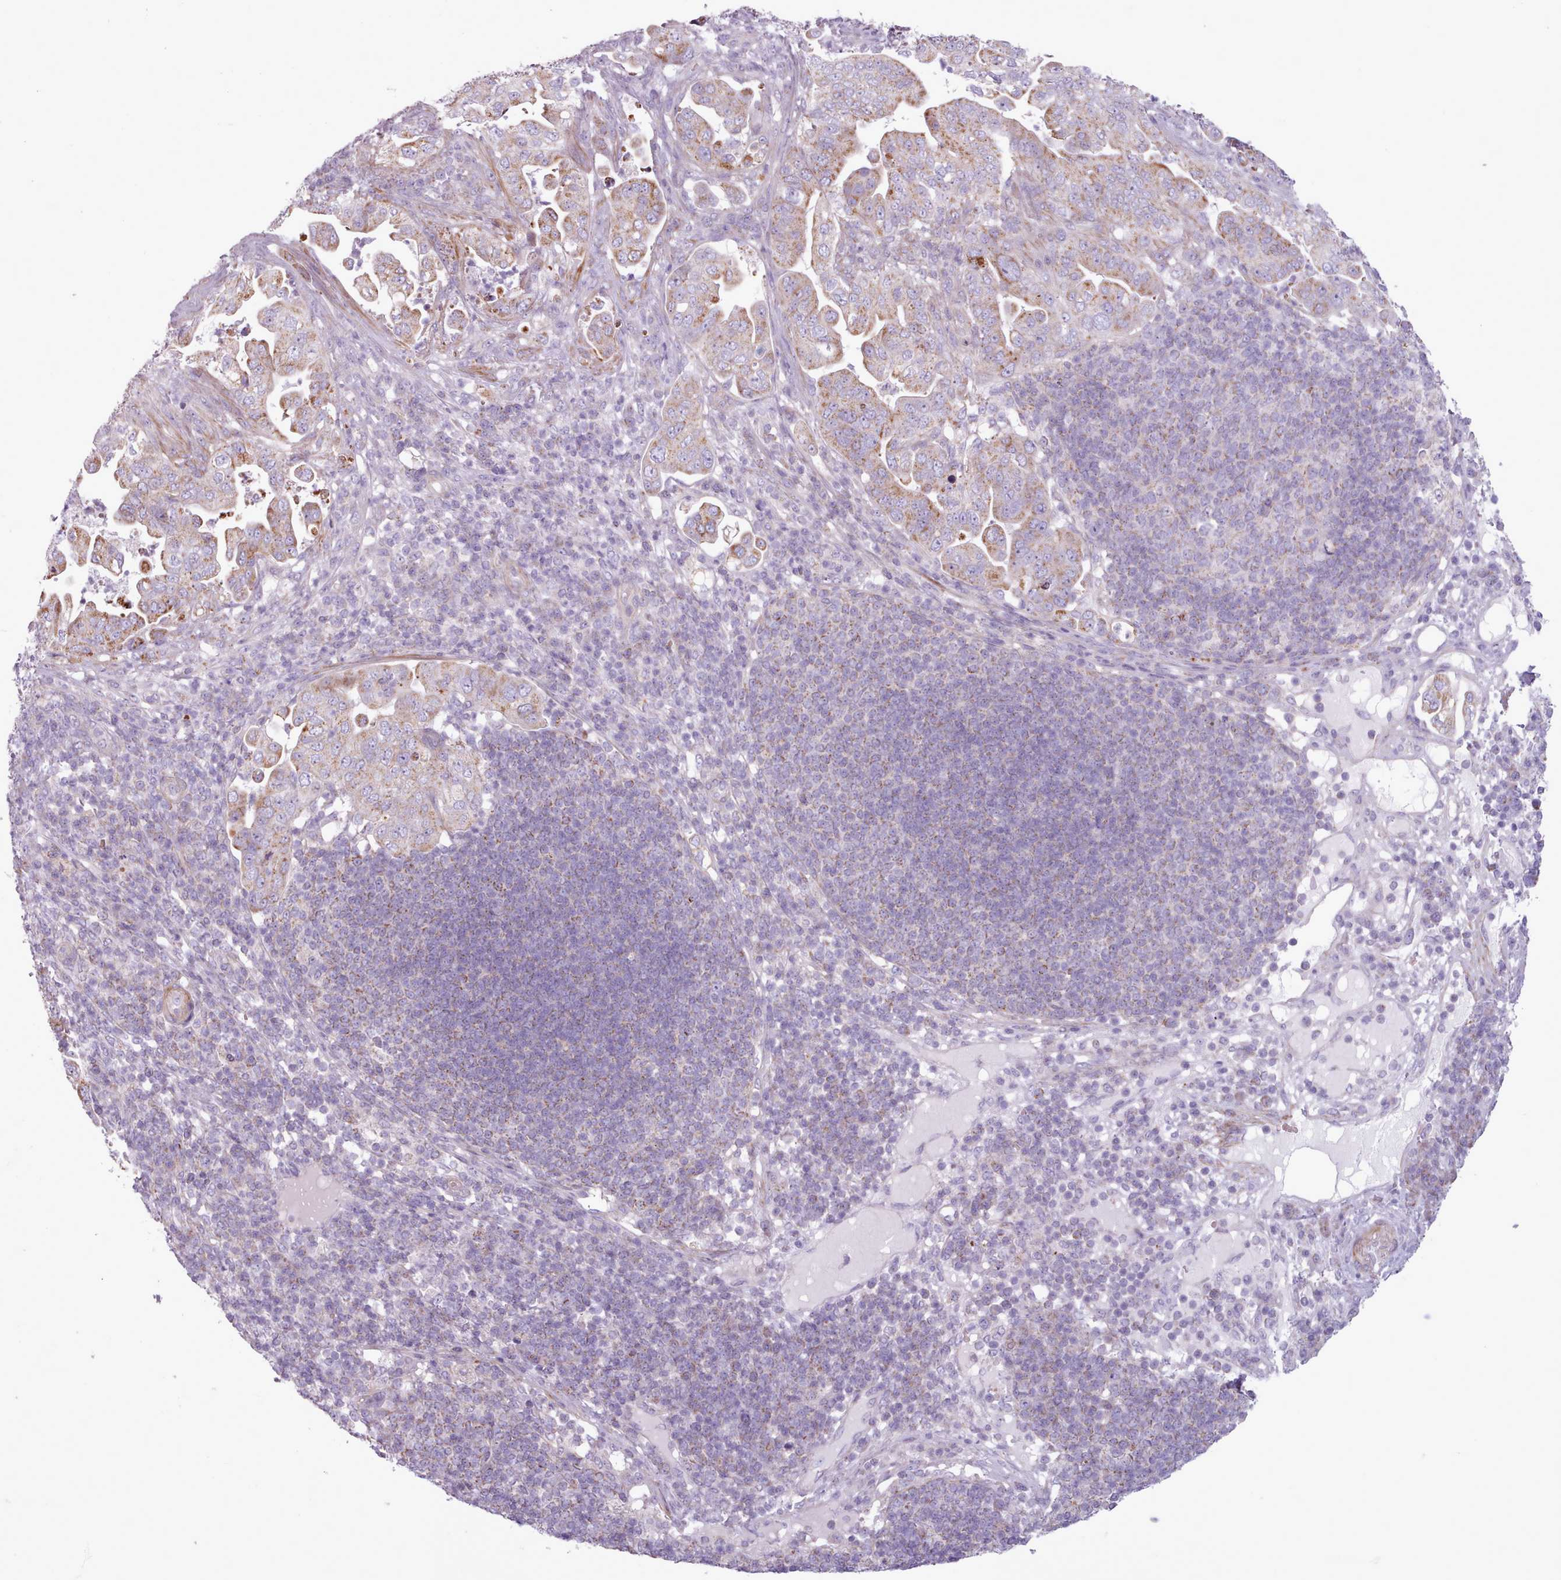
{"staining": {"intensity": "moderate", "quantity": "25%-75%", "location": "cytoplasmic/membranous"}, "tissue": "pancreatic cancer", "cell_type": "Tumor cells", "image_type": "cancer", "snomed": [{"axis": "morphology", "description": "Adenocarcinoma, NOS"}, {"axis": "topography", "description": "Pancreas"}], "caption": "High-power microscopy captured an IHC photomicrograph of pancreatic cancer, revealing moderate cytoplasmic/membranous positivity in about 25%-75% of tumor cells.", "gene": "AVL9", "patient": {"sex": "female", "age": 63}}